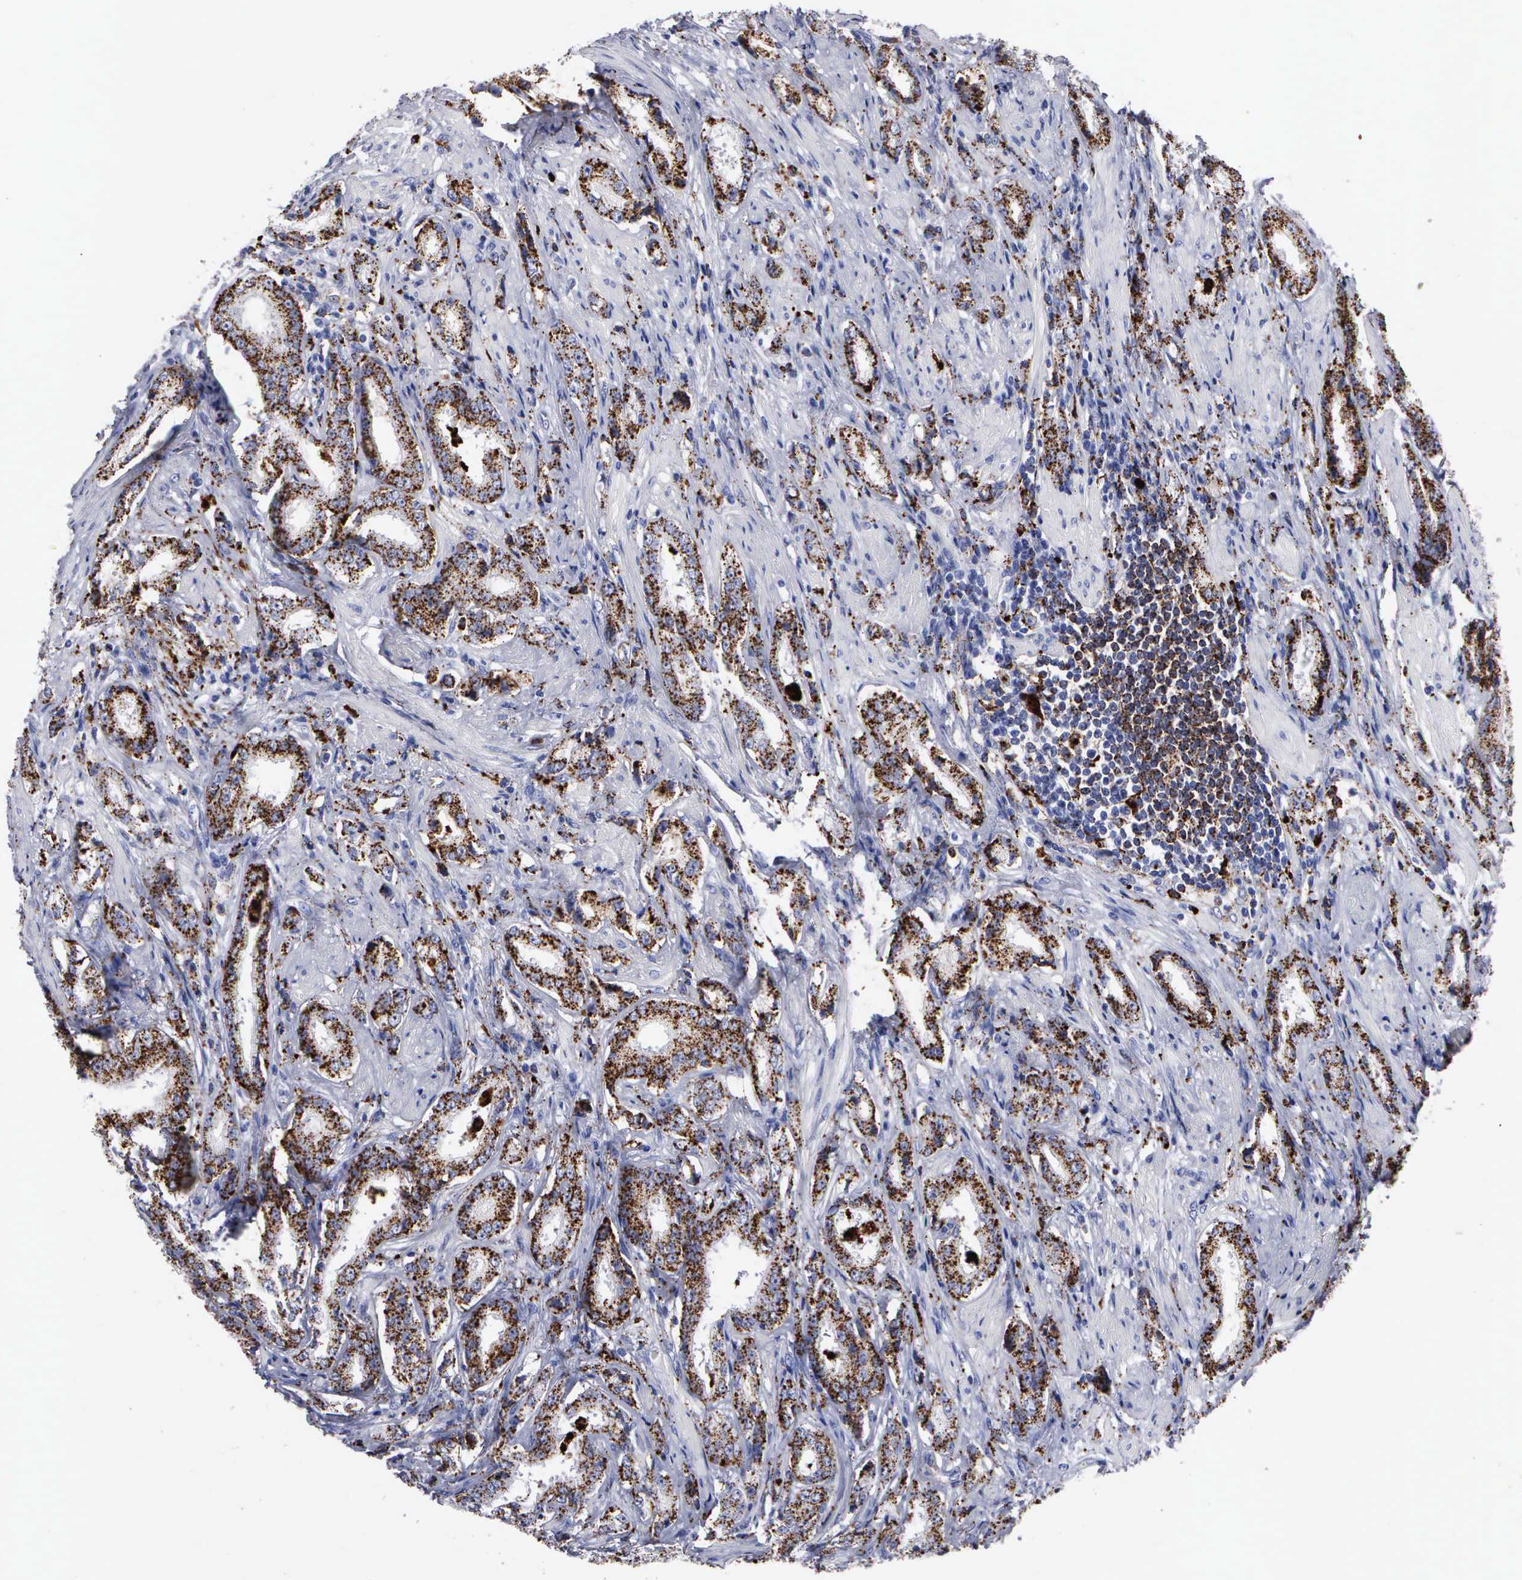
{"staining": {"intensity": "strong", "quantity": ">75%", "location": "cytoplasmic/membranous"}, "tissue": "prostate cancer", "cell_type": "Tumor cells", "image_type": "cancer", "snomed": [{"axis": "morphology", "description": "Adenocarcinoma, Medium grade"}, {"axis": "topography", "description": "Prostate"}], "caption": "Protein staining reveals strong cytoplasmic/membranous positivity in approximately >75% of tumor cells in prostate medium-grade adenocarcinoma.", "gene": "CTSH", "patient": {"sex": "male", "age": 53}}